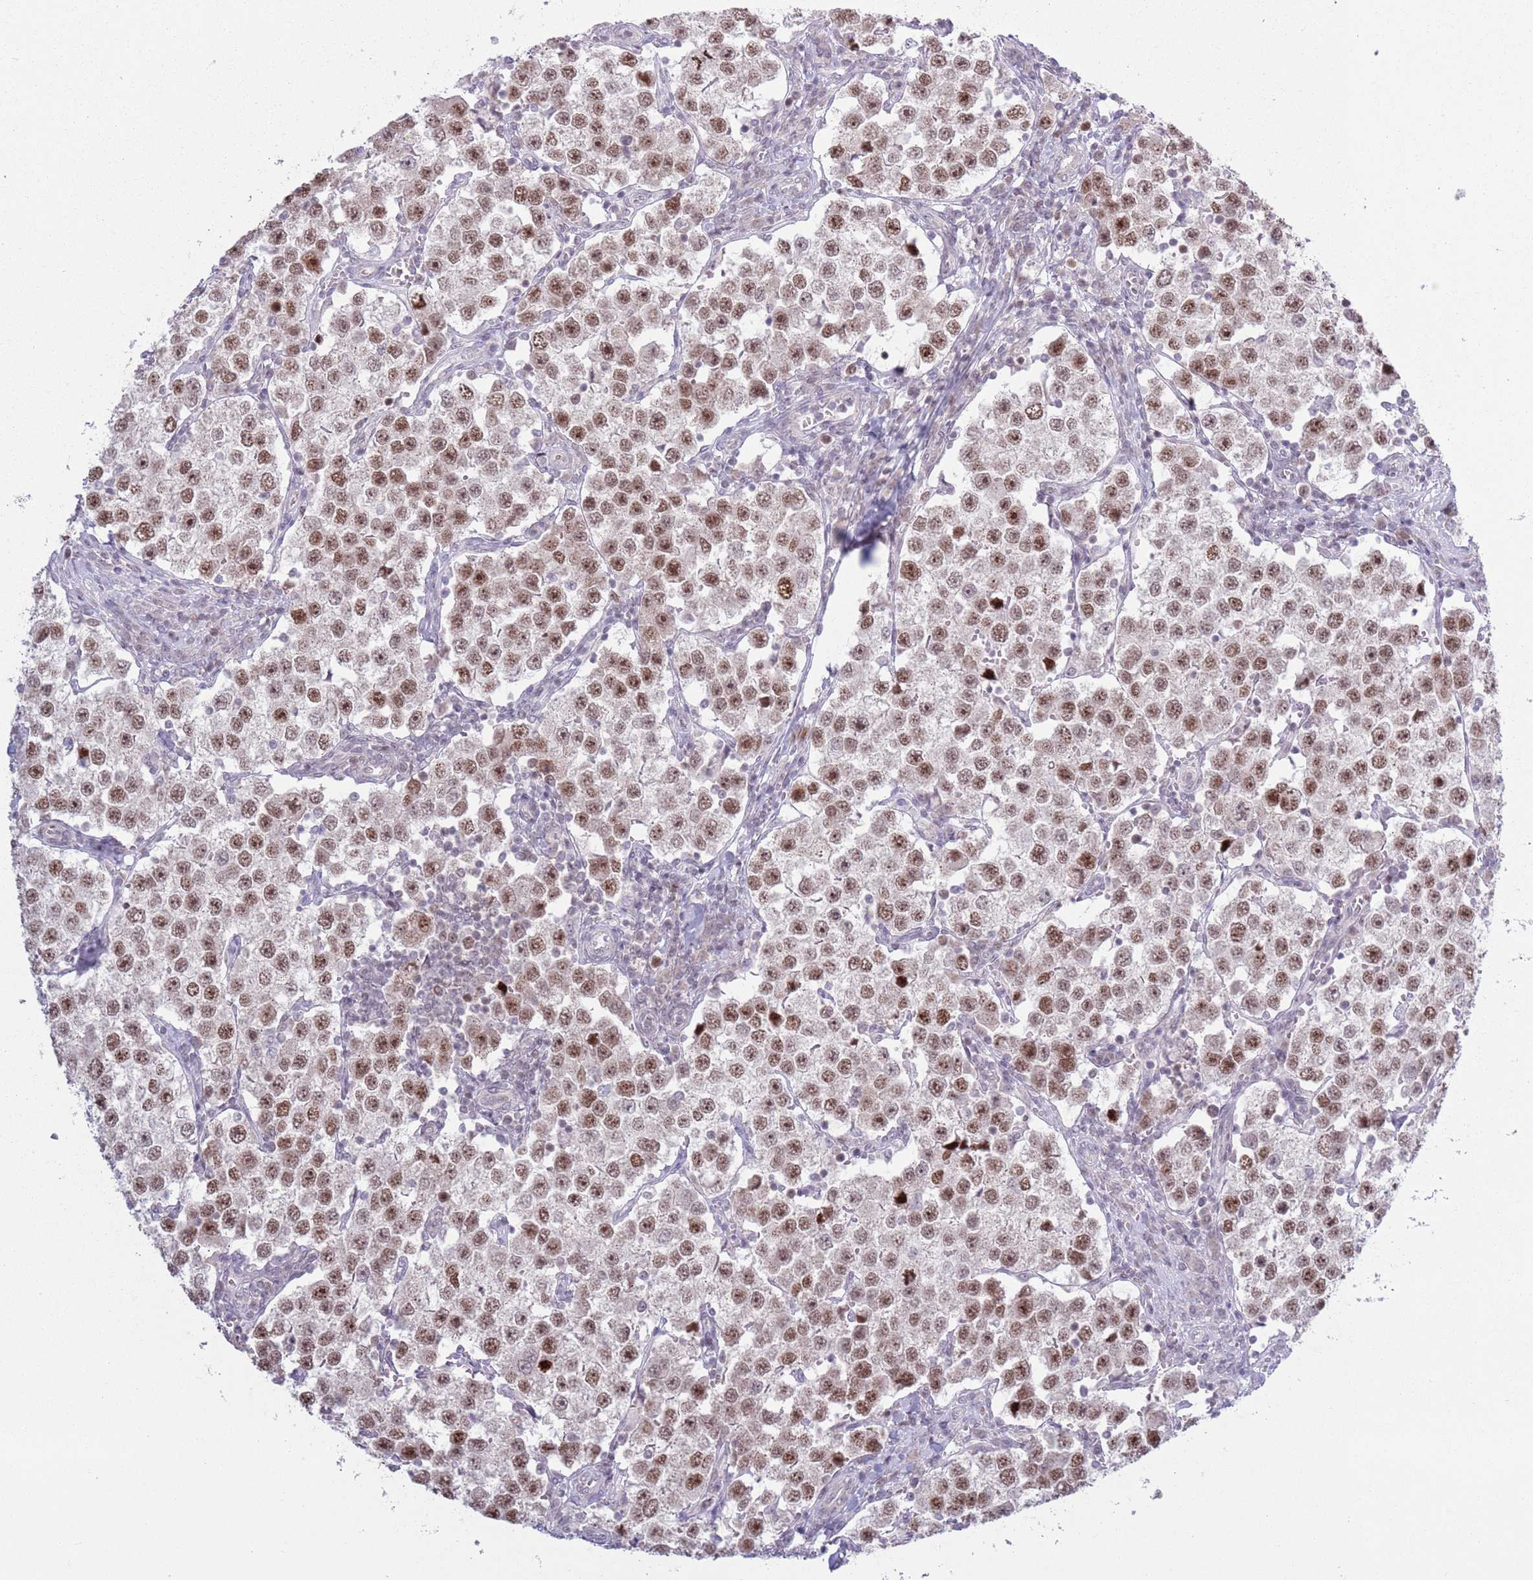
{"staining": {"intensity": "moderate", "quantity": ">75%", "location": "nuclear"}, "tissue": "testis cancer", "cell_type": "Tumor cells", "image_type": "cancer", "snomed": [{"axis": "morphology", "description": "Seminoma, NOS"}, {"axis": "topography", "description": "Testis"}], "caption": "This micrograph displays IHC staining of seminoma (testis), with medium moderate nuclear positivity in approximately >75% of tumor cells.", "gene": "MRPL34", "patient": {"sex": "male", "age": 37}}